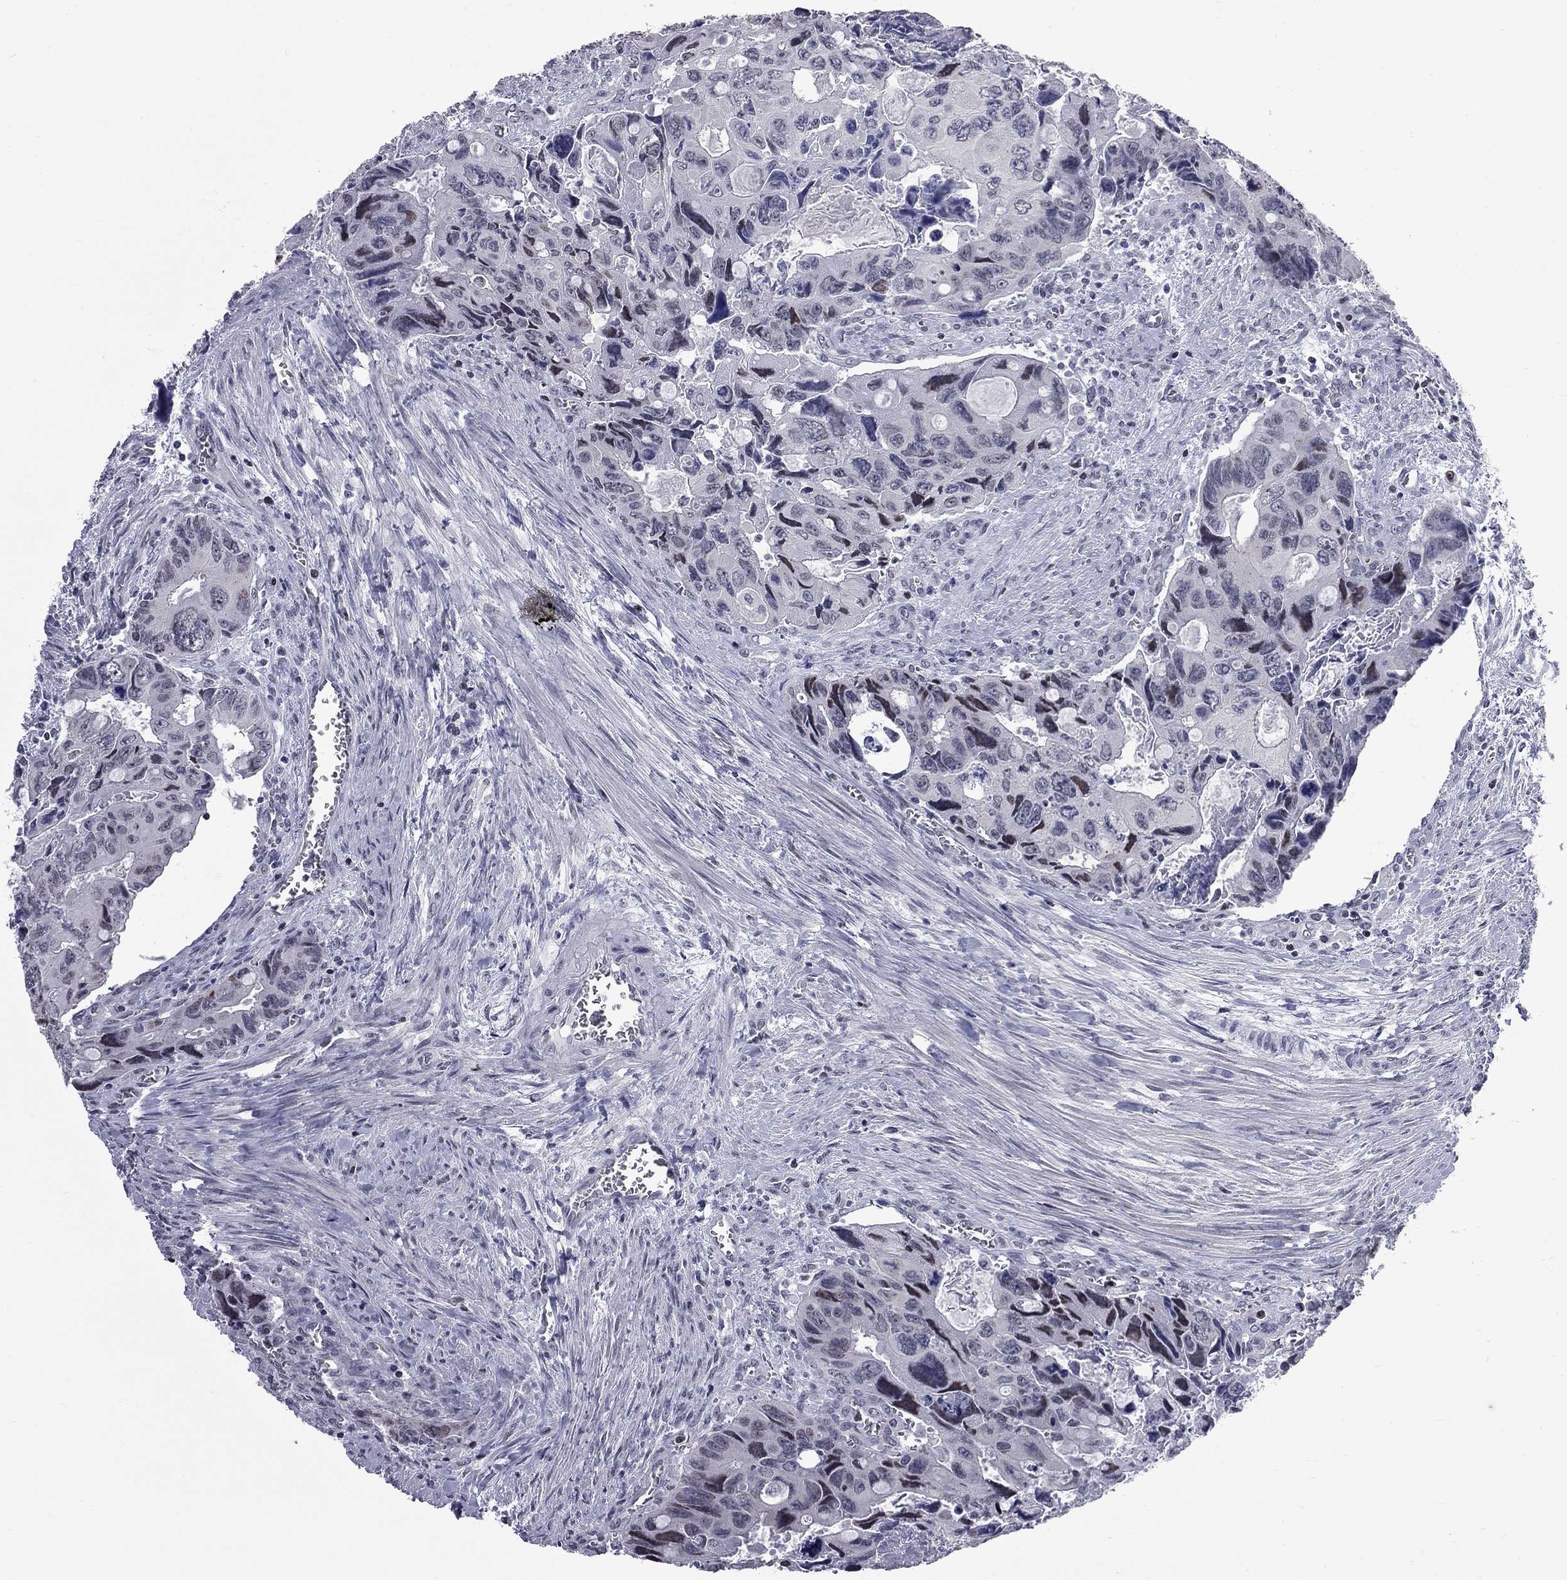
{"staining": {"intensity": "negative", "quantity": "none", "location": "none"}, "tissue": "colorectal cancer", "cell_type": "Tumor cells", "image_type": "cancer", "snomed": [{"axis": "morphology", "description": "Adenocarcinoma, NOS"}, {"axis": "topography", "description": "Rectum"}], "caption": "The image shows no staining of tumor cells in colorectal cancer (adenocarcinoma). The staining was performed using DAB to visualize the protein expression in brown, while the nuclei were stained in blue with hematoxylin (Magnification: 20x).", "gene": "ZNF154", "patient": {"sex": "male", "age": 62}}